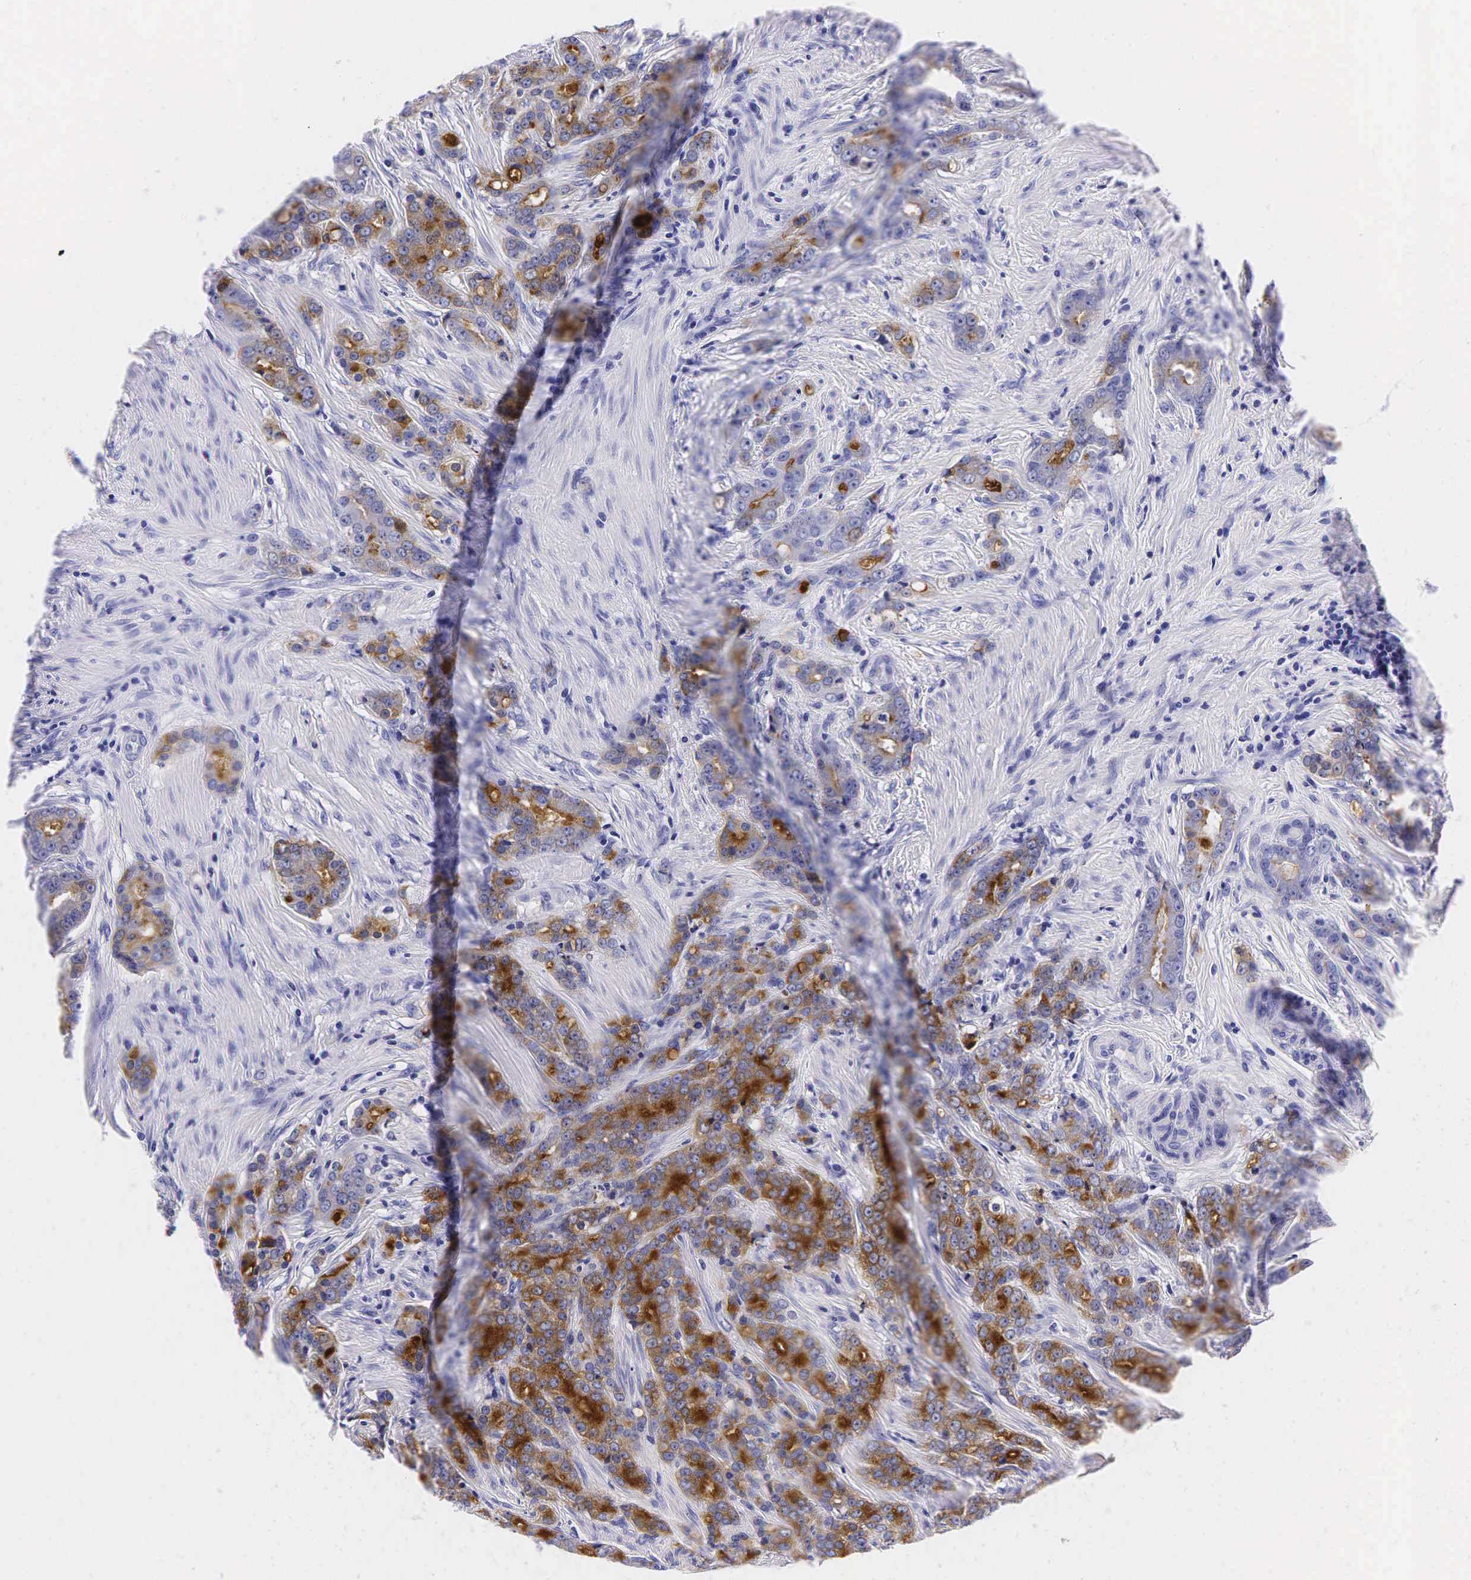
{"staining": {"intensity": "strong", "quantity": ">75%", "location": "cytoplasmic/membranous"}, "tissue": "prostate cancer", "cell_type": "Tumor cells", "image_type": "cancer", "snomed": [{"axis": "morphology", "description": "Adenocarcinoma, Medium grade"}, {"axis": "topography", "description": "Prostate"}], "caption": "About >75% of tumor cells in human prostate cancer (medium-grade adenocarcinoma) show strong cytoplasmic/membranous protein staining as visualized by brown immunohistochemical staining.", "gene": "KLK3", "patient": {"sex": "male", "age": 59}}